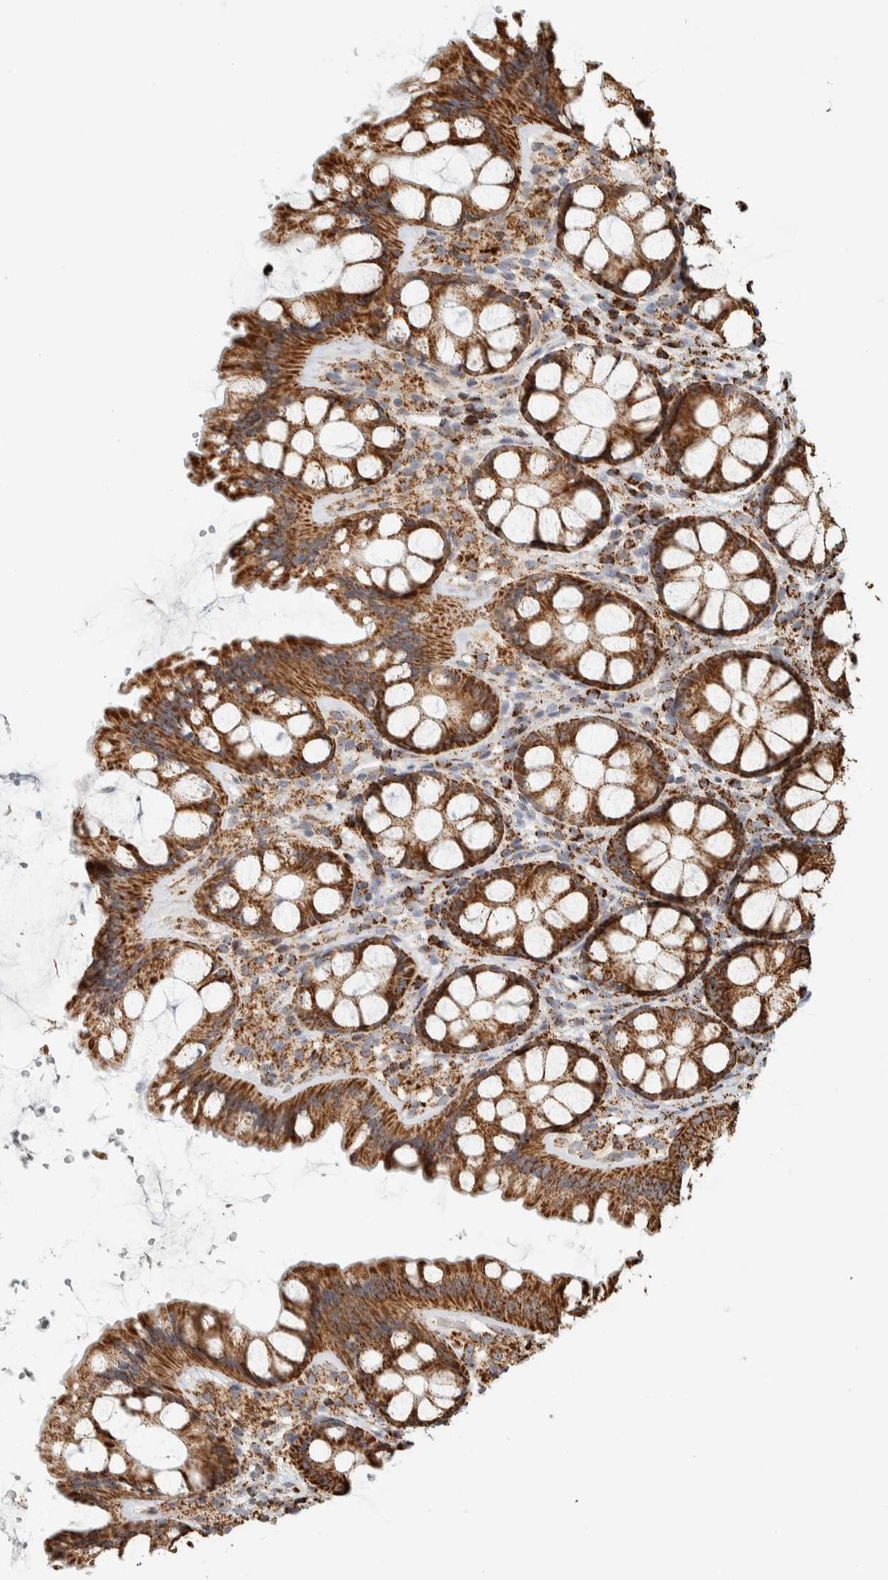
{"staining": {"intensity": "moderate", "quantity": ">75%", "location": "cytoplasmic/membranous"}, "tissue": "colon", "cell_type": "Endothelial cells", "image_type": "normal", "snomed": [{"axis": "morphology", "description": "Normal tissue, NOS"}, {"axis": "topography", "description": "Colon"}], "caption": "Immunohistochemistry (DAB (3,3'-diaminobenzidine)) staining of normal human colon demonstrates moderate cytoplasmic/membranous protein positivity in approximately >75% of endothelial cells.", "gene": "ZNF454", "patient": {"sex": "male", "age": 47}}